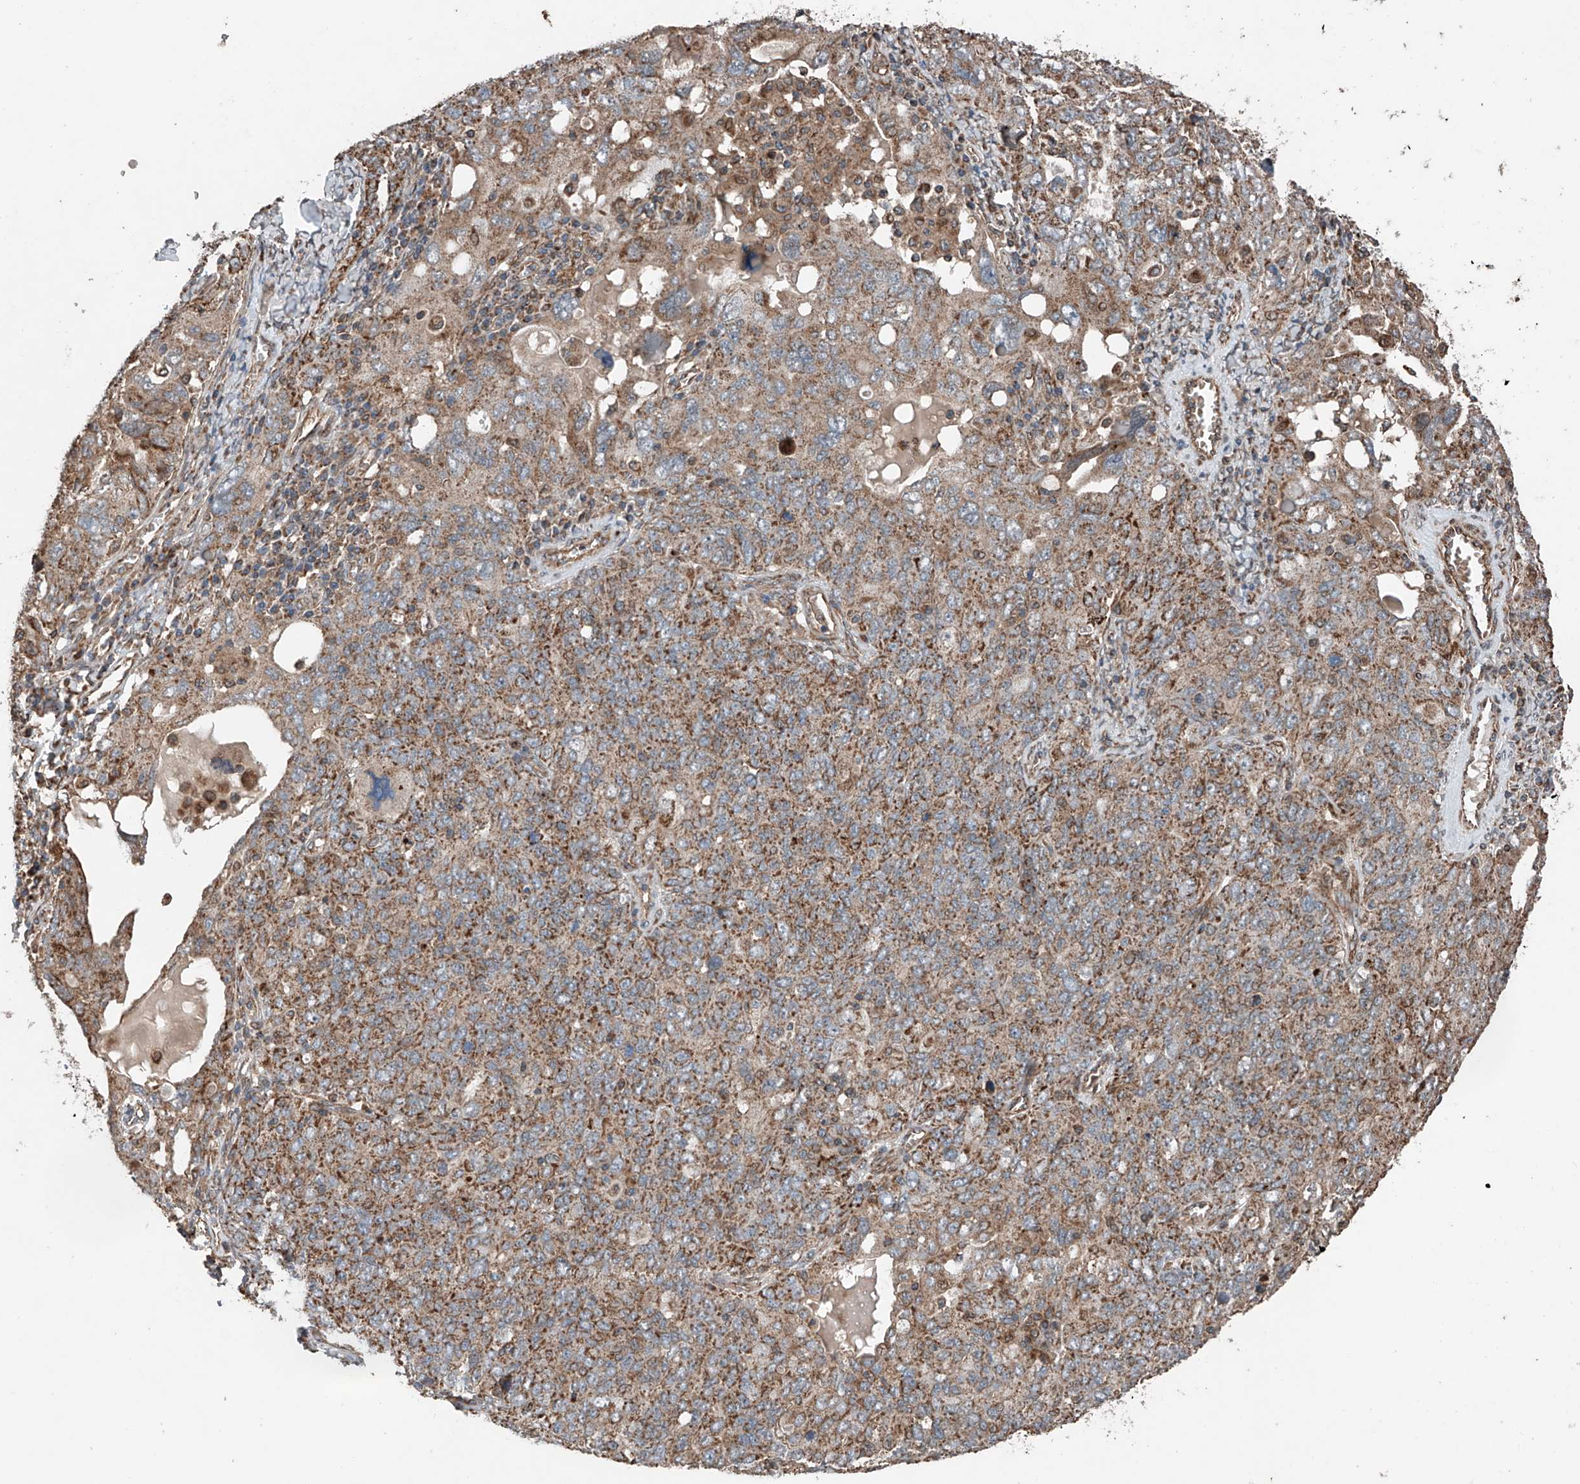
{"staining": {"intensity": "moderate", "quantity": ">75%", "location": "cytoplasmic/membranous"}, "tissue": "ovarian cancer", "cell_type": "Tumor cells", "image_type": "cancer", "snomed": [{"axis": "morphology", "description": "Carcinoma, endometroid"}, {"axis": "topography", "description": "Ovary"}], "caption": "Moderate cytoplasmic/membranous staining for a protein is identified in approximately >75% of tumor cells of ovarian endometroid carcinoma using immunohistochemistry.", "gene": "AP4B1", "patient": {"sex": "female", "age": 62}}